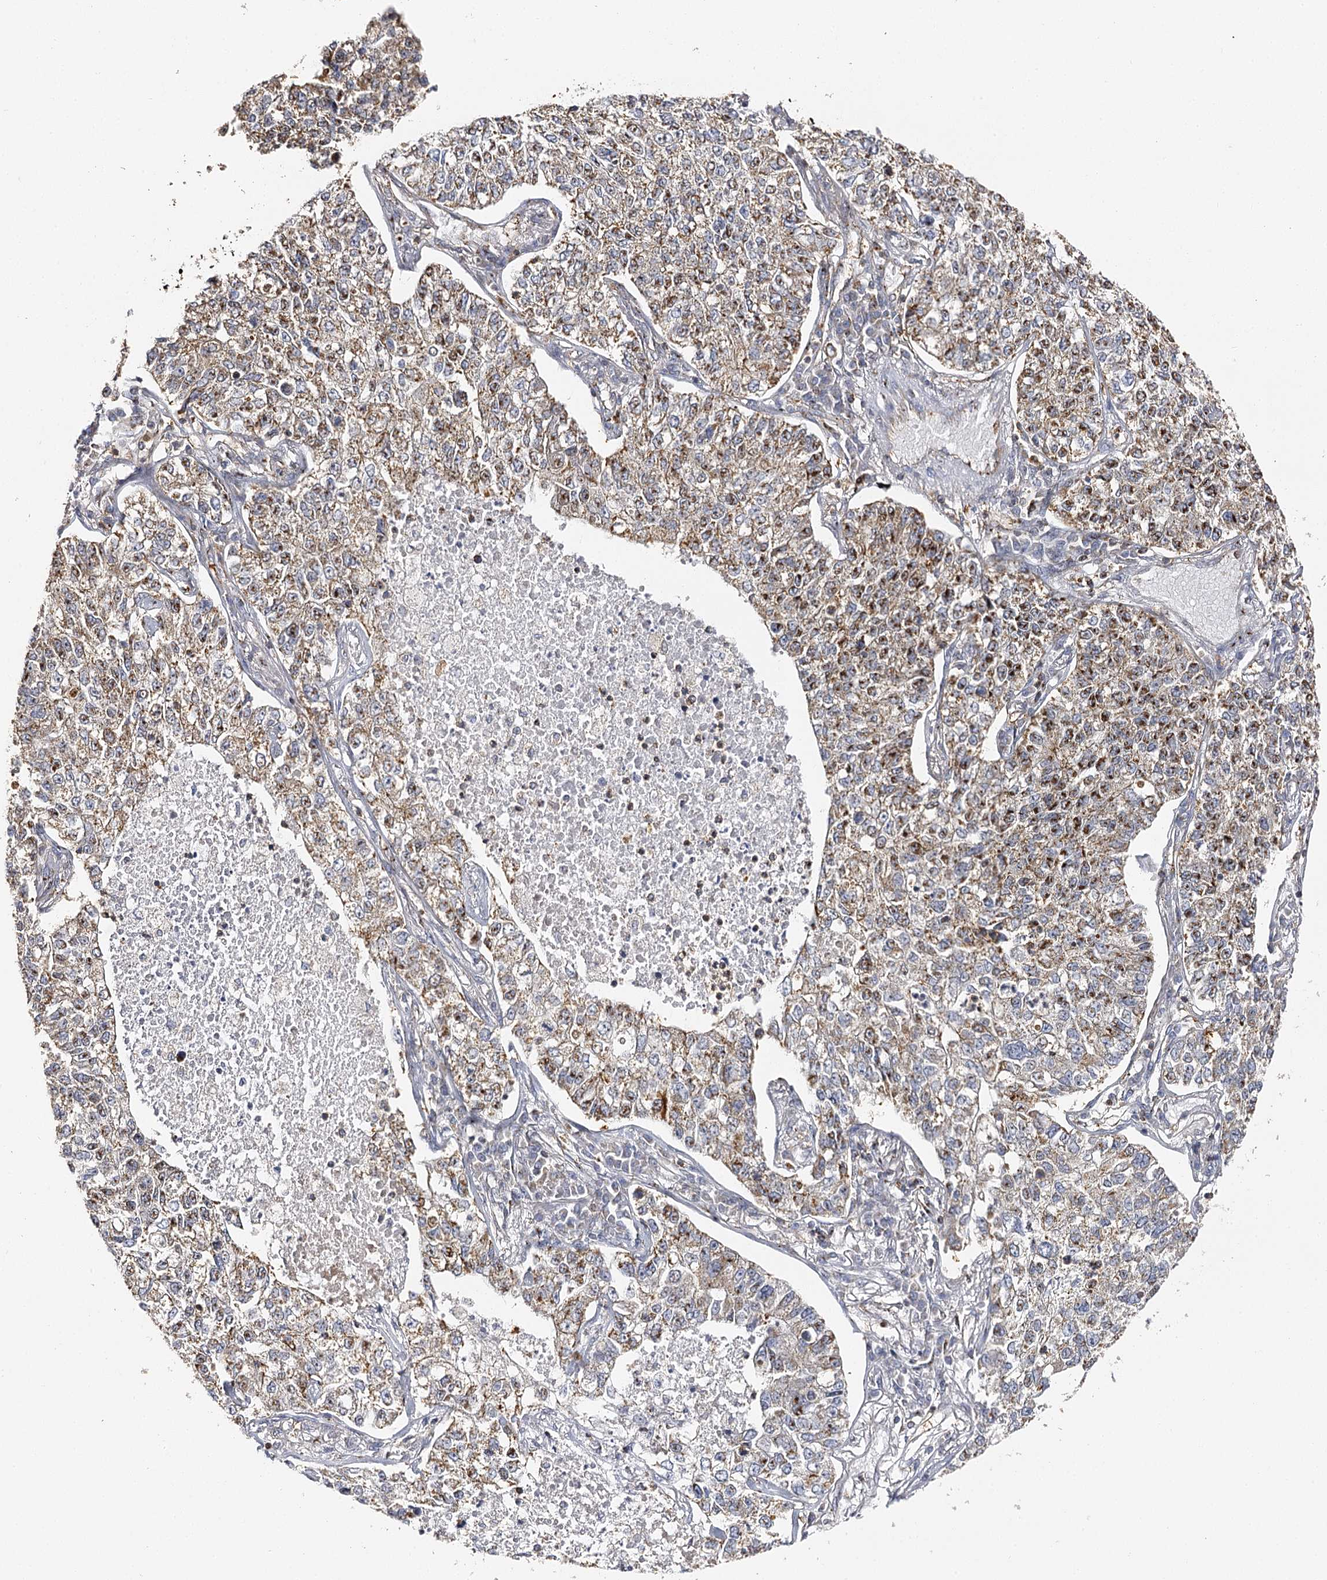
{"staining": {"intensity": "weak", "quantity": ">75%", "location": "cytoplasmic/membranous"}, "tissue": "lung cancer", "cell_type": "Tumor cells", "image_type": "cancer", "snomed": [{"axis": "morphology", "description": "Adenocarcinoma, NOS"}, {"axis": "topography", "description": "Lung"}], "caption": "Protein positivity by immunohistochemistry (IHC) reveals weak cytoplasmic/membranous positivity in about >75% of tumor cells in lung cancer (adenocarcinoma).", "gene": "SEC24B", "patient": {"sex": "male", "age": 49}}